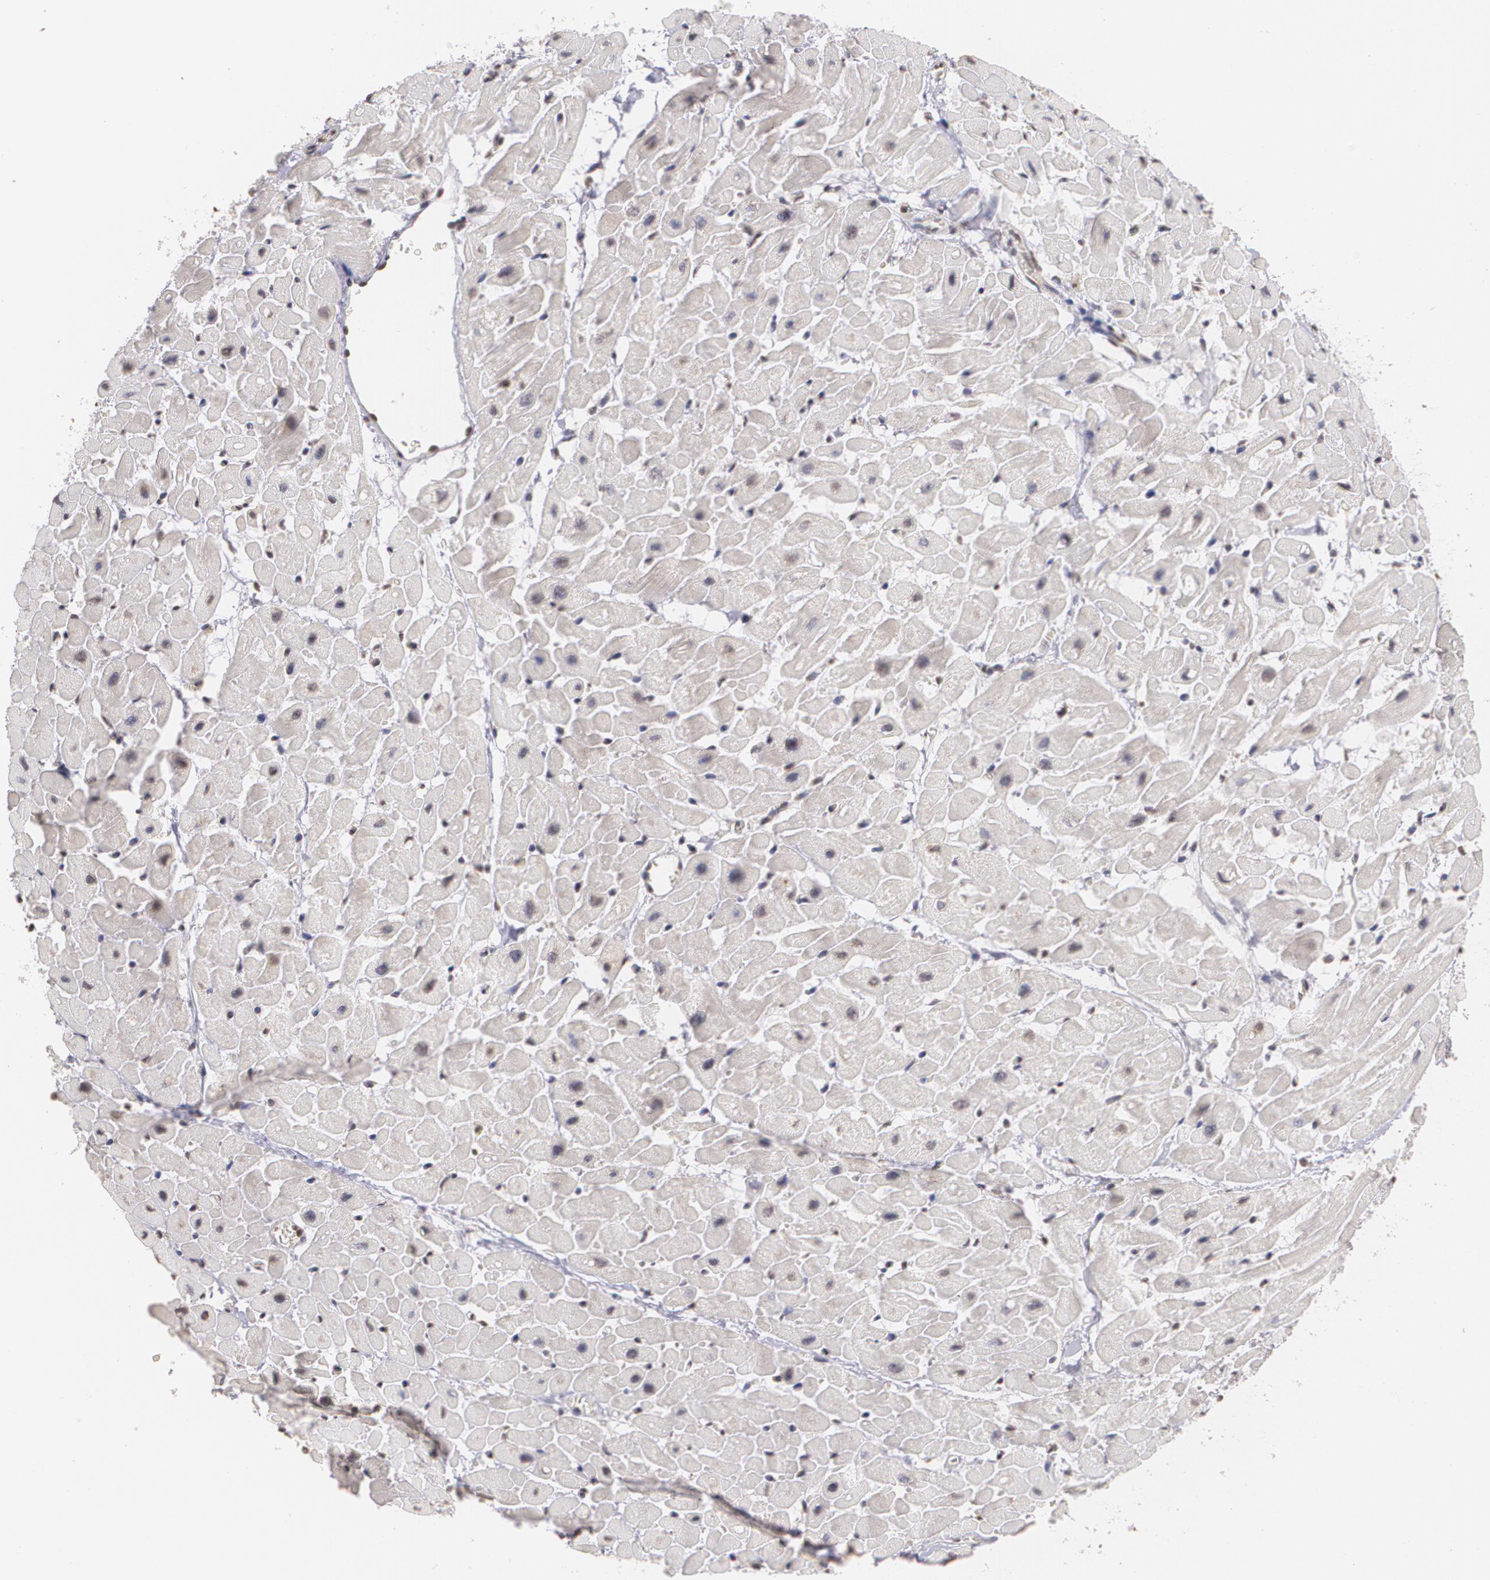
{"staining": {"intensity": "weak", "quantity": "<25%", "location": "nuclear"}, "tissue": "heart muscle", "cell_type": "Cardiomyocytes", "image_type": "normal", "snomed": [{"axis": "morphology", "description": "Normal tissue, NOS"}, {"axis": "topography", "description": "Heart"}], "caption": "A micrograph of heart muscle stained for a protein exhibits no brown staining in cardiomyocytes. (IHC, brightfield microscopy, high magnification).", "gene": "THRB", "patient": {"sex": "male", "age": 45}}